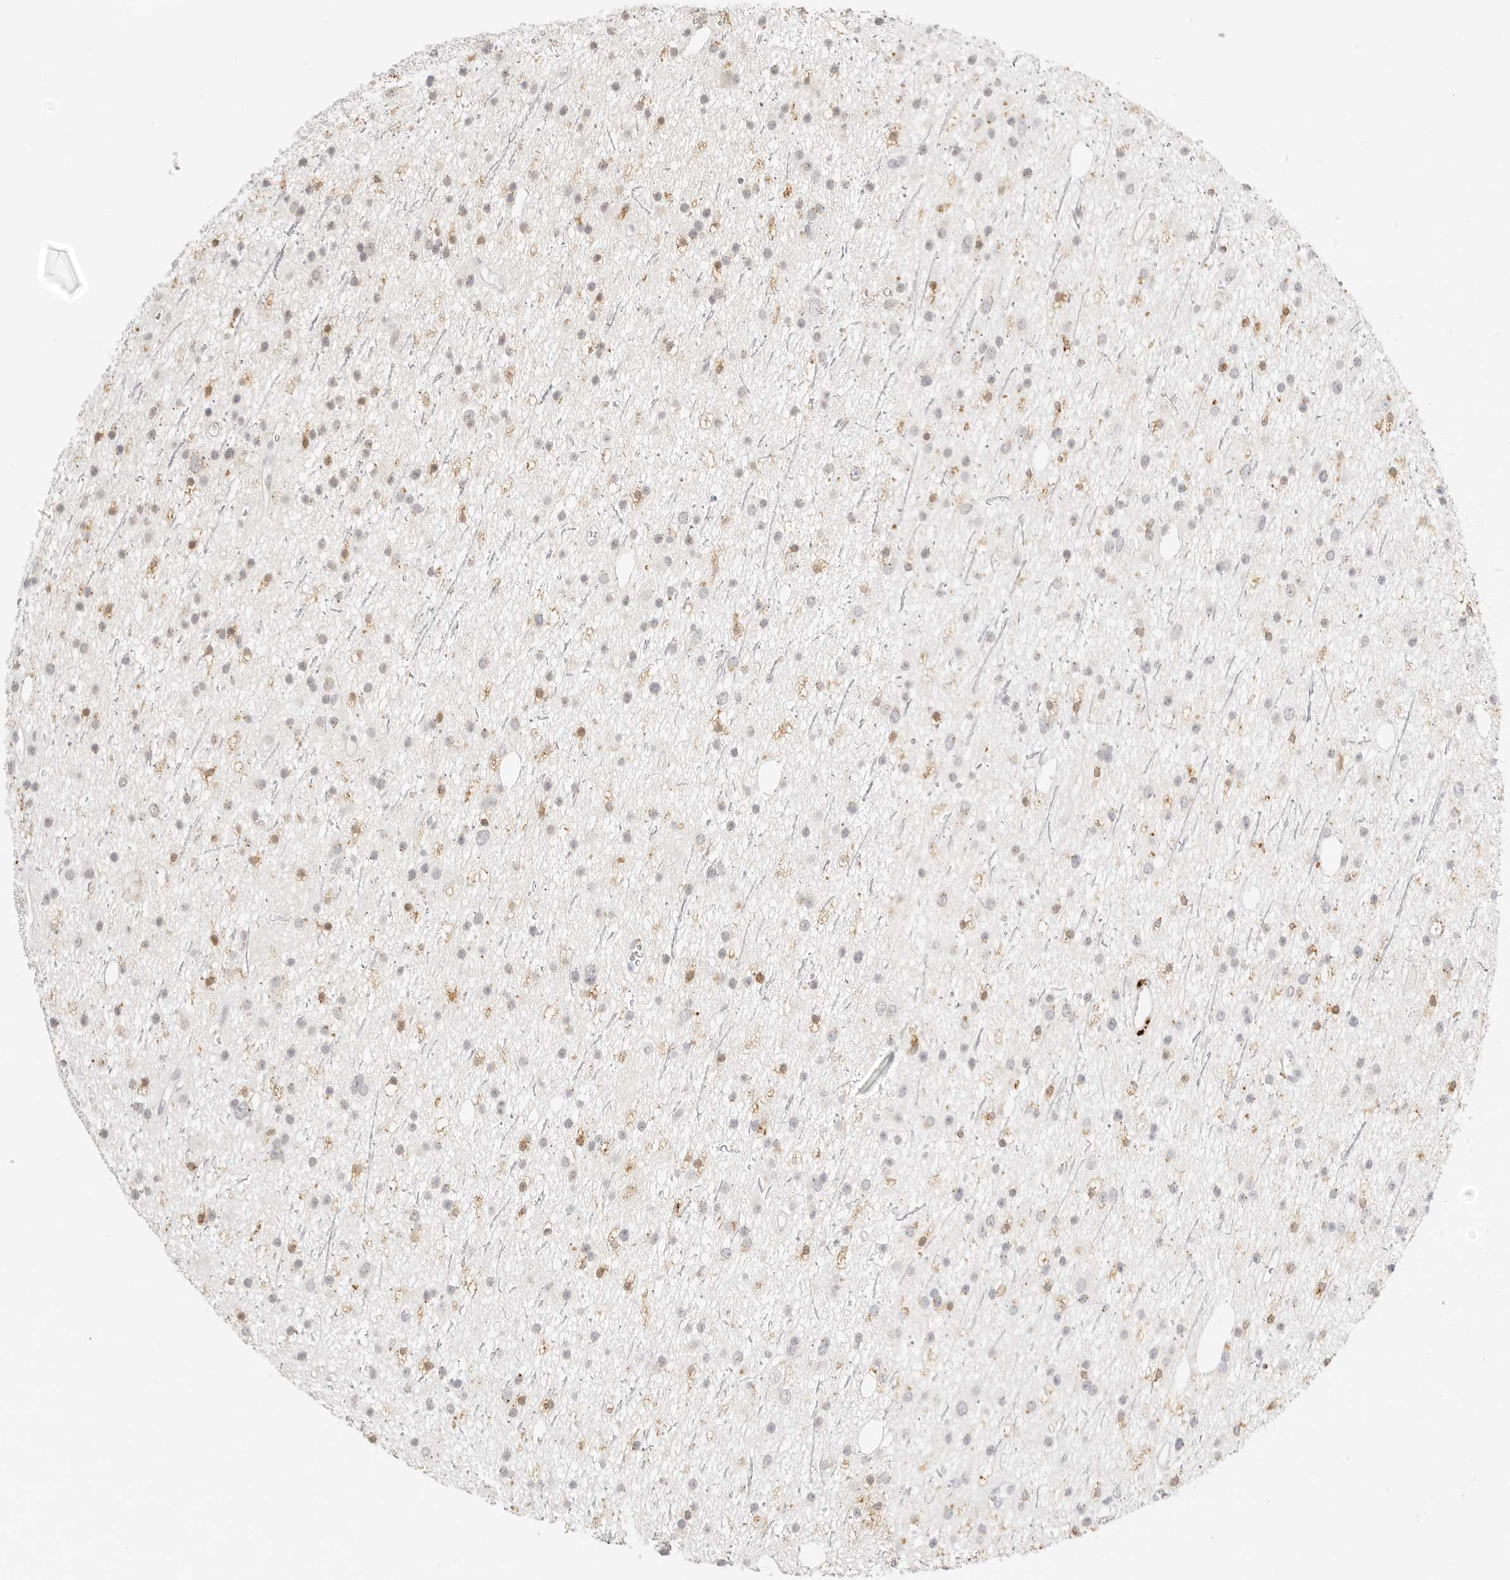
{"staining": {"intensity": "negative", "quantity": "none", "location": "none"}, "tissue": "glioma", "cell_type": "Tumor cells", "image_type": "cancer", "snomed": [{"axis": "morphology", "description": "Glioma, malignant, Low grade"}, {"axis": "topography", "description": "Cerebral cortex"}], "caption": "Tumor cells are negative for protein expression in human glioma. (Immunohistochemistry, brightfield microscopy, high magnification).", "gene": "RNASET2", "patient": {"sex": "female", "age": 39}}